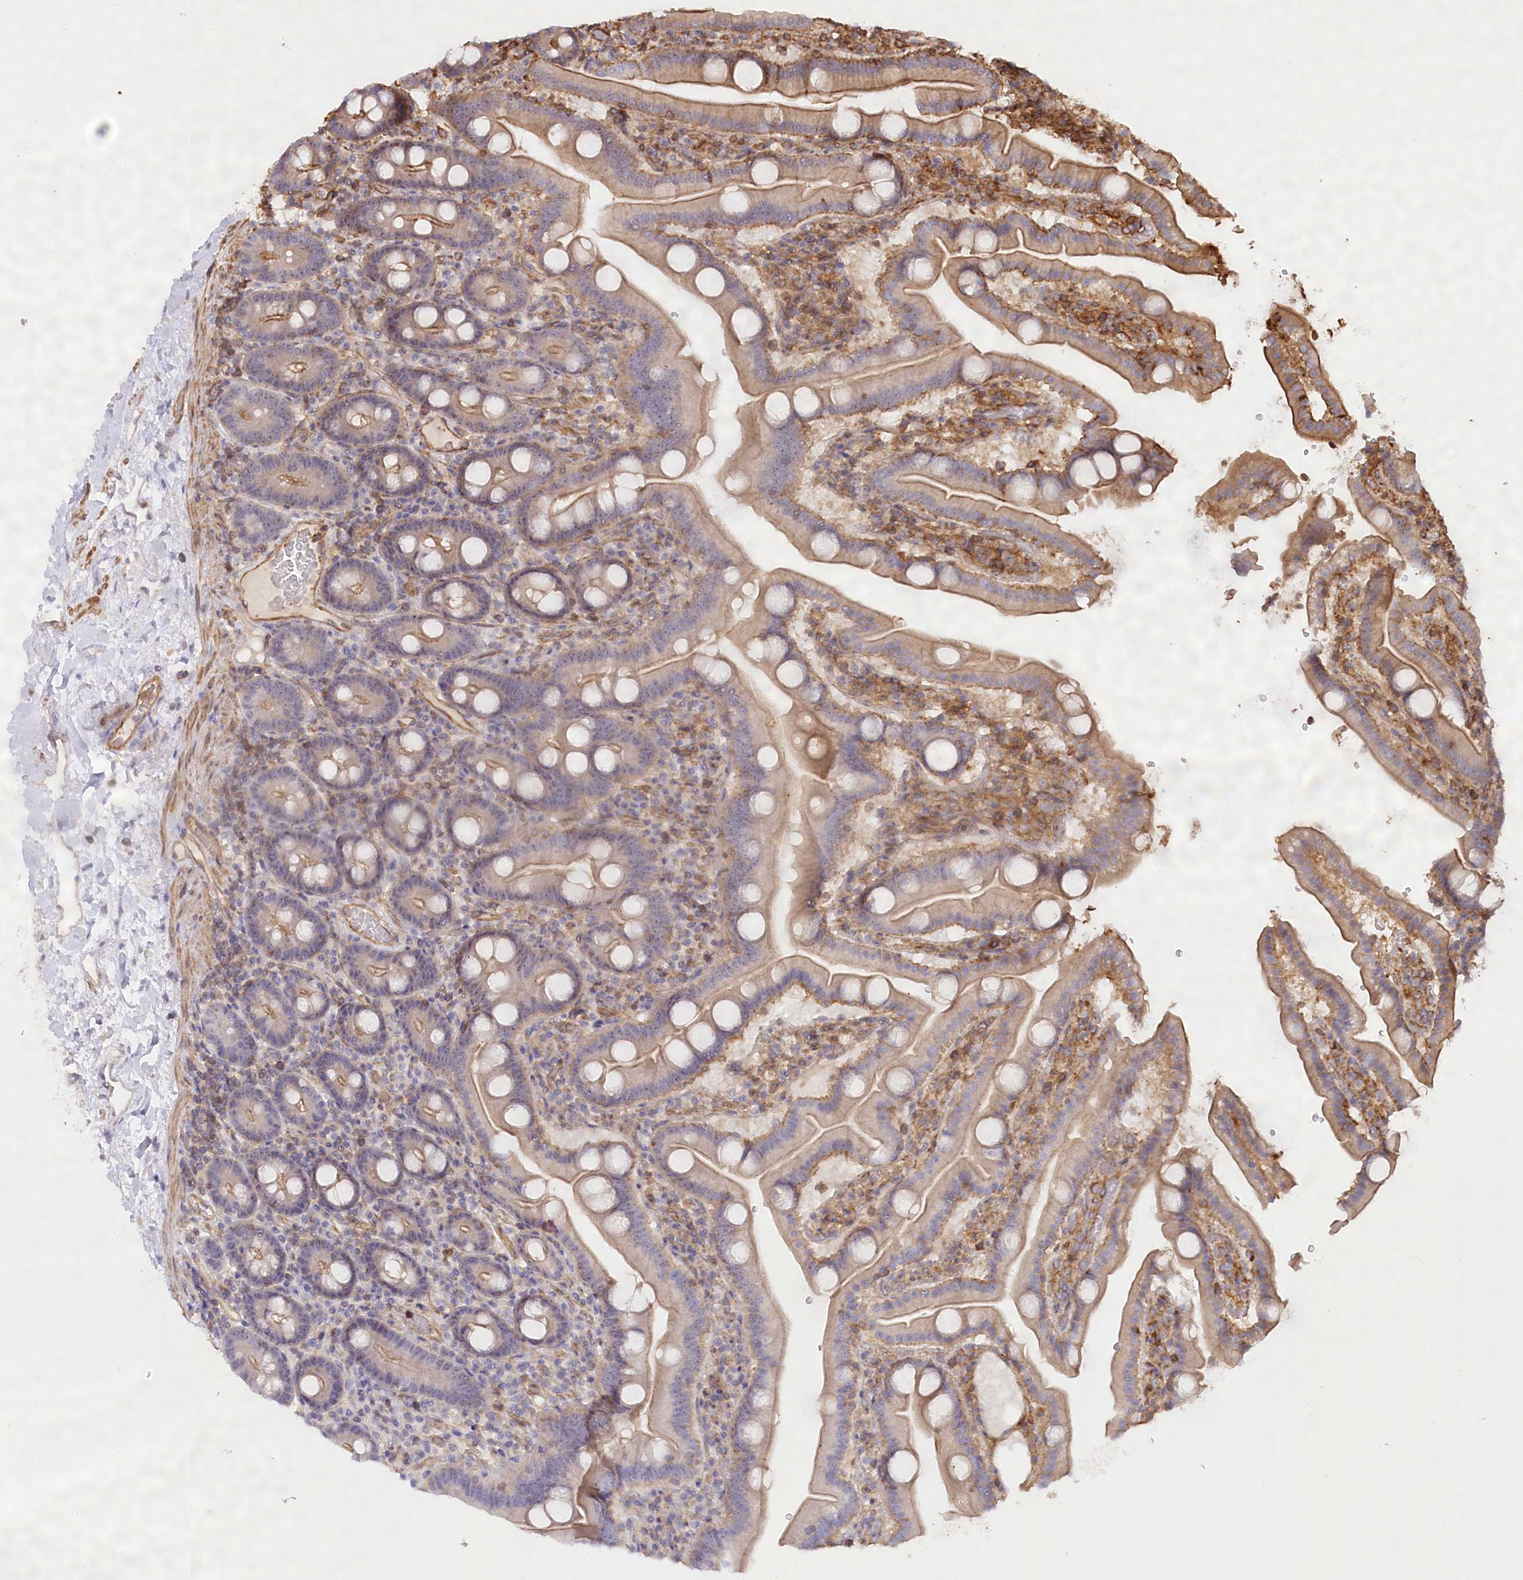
{"staining": {"intensity": "moderate", "quantity": "25%-75%", "location": "cytoplasmic/membranous"}, "tissue": "duodenum", "cell_type": "Glandular cells", "image_type": "normal", "snomed": [{"axis": "morphology", "description": "Normal tissue, NOS"}, {"axis": "topography", "description": "Duodenum"}], "caption": "Glandular cells exhibit medium levels of moderate cytoplasmic/membranous positivity in about 25%-75% of cells in normal human duodenum.", "gene": "WDR36", "patient": {"sex": "male", "age": 55}}